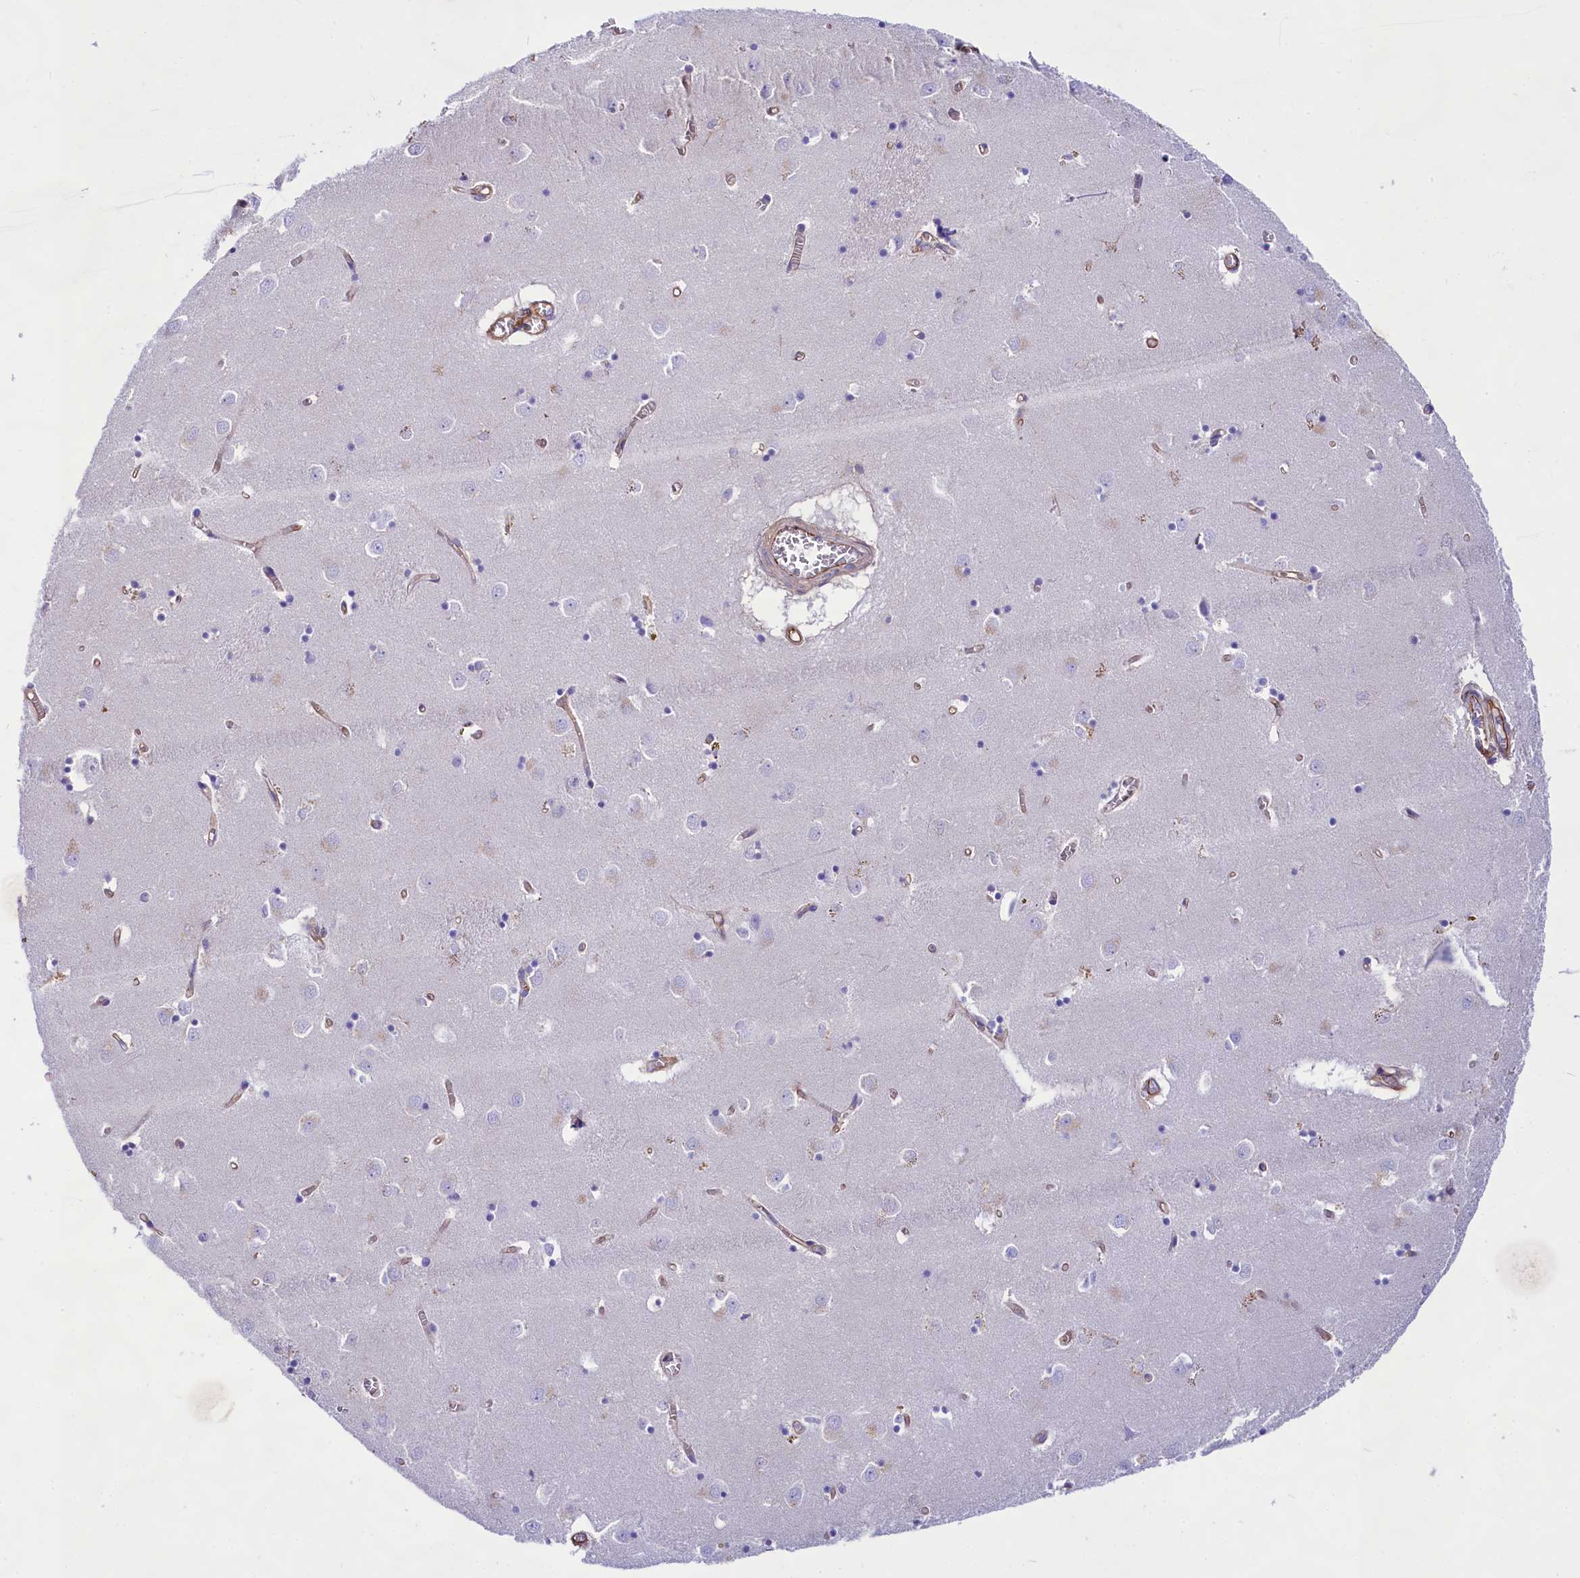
{"staining": {"intensity": "negative", "quantity": "none", "location": "none"}, "tissue": "caudate", "cell_type": "Glial cells", "image_type": "normal", "snomed": [{"axis": "morphology", "description": "Normal tissue, NOS"}, {"axis": "topography", "description": "Lateral ventricle wall"}], "caption": "Immunohistochemistry micrograph of benign caudate: caudate stained with DAB displays no significant protein staining in glial cells. (Stains: DAB IHC with hematoxylin counter stain, Microscopy: brightfield microscopy at high magnification).", "gene": "CD99", "patient": {"sex": "male", "age": 70}}